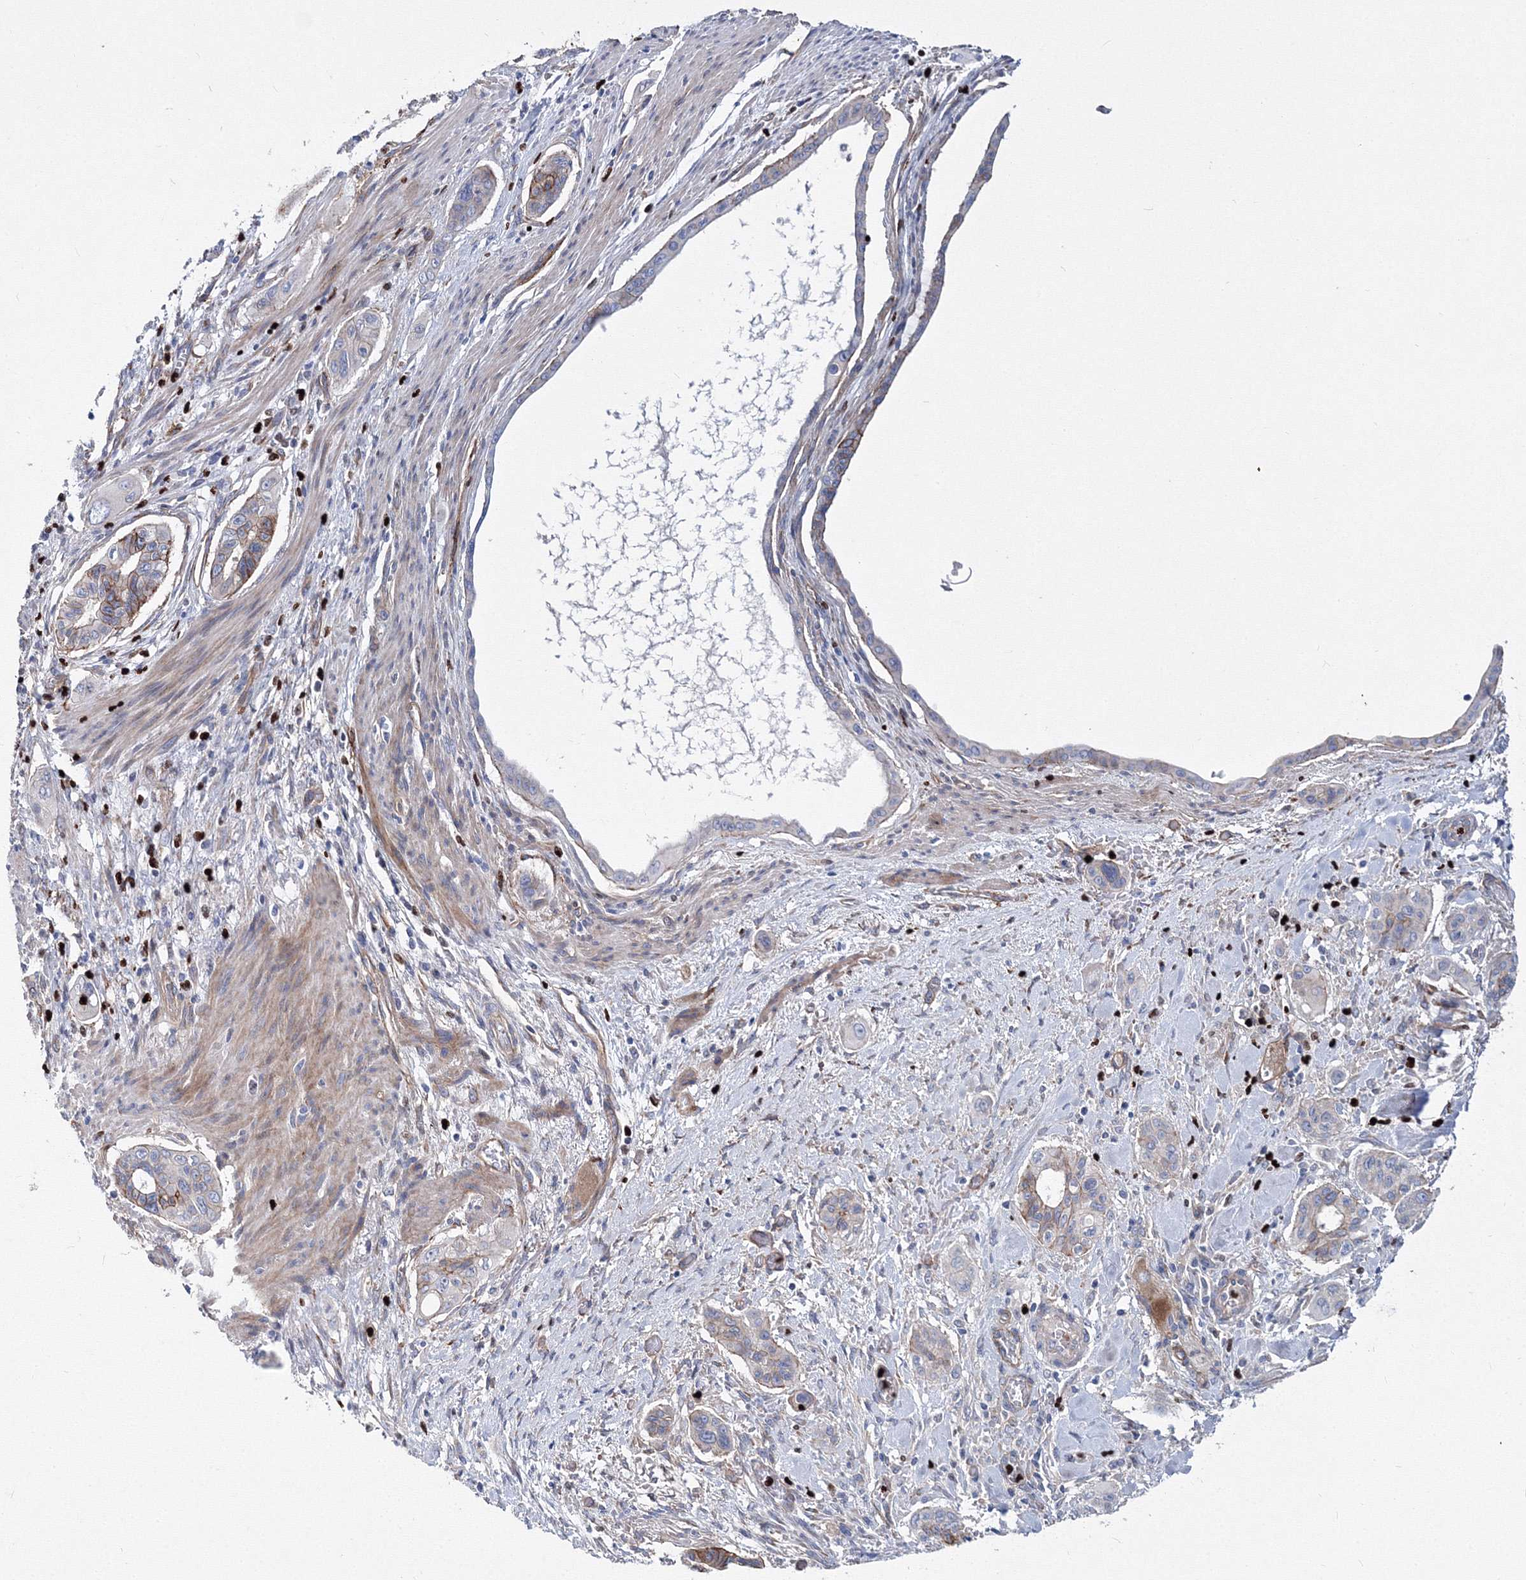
{"staining": {"intensity": "moderate", "quantity": "<25%", "location": "cytoplasmic/membranous"}, "tissue": "pancreatic cancer", "cell_type": "Tumor cells", "image_type": "cancer", "snomed": [{"axis": "morphology", "description": "Adenocarcinoma, NOS"}, {"axis": "topography", "description": "Pancreas"}], "caption": "A low amount of moderate cytoplasmic/membranous staining is seen in approximately <25% of tumor cells in pancreatic cancer tissue.", "gene": "C11orf52", "patient": {"sex": "male", "age": 77}}